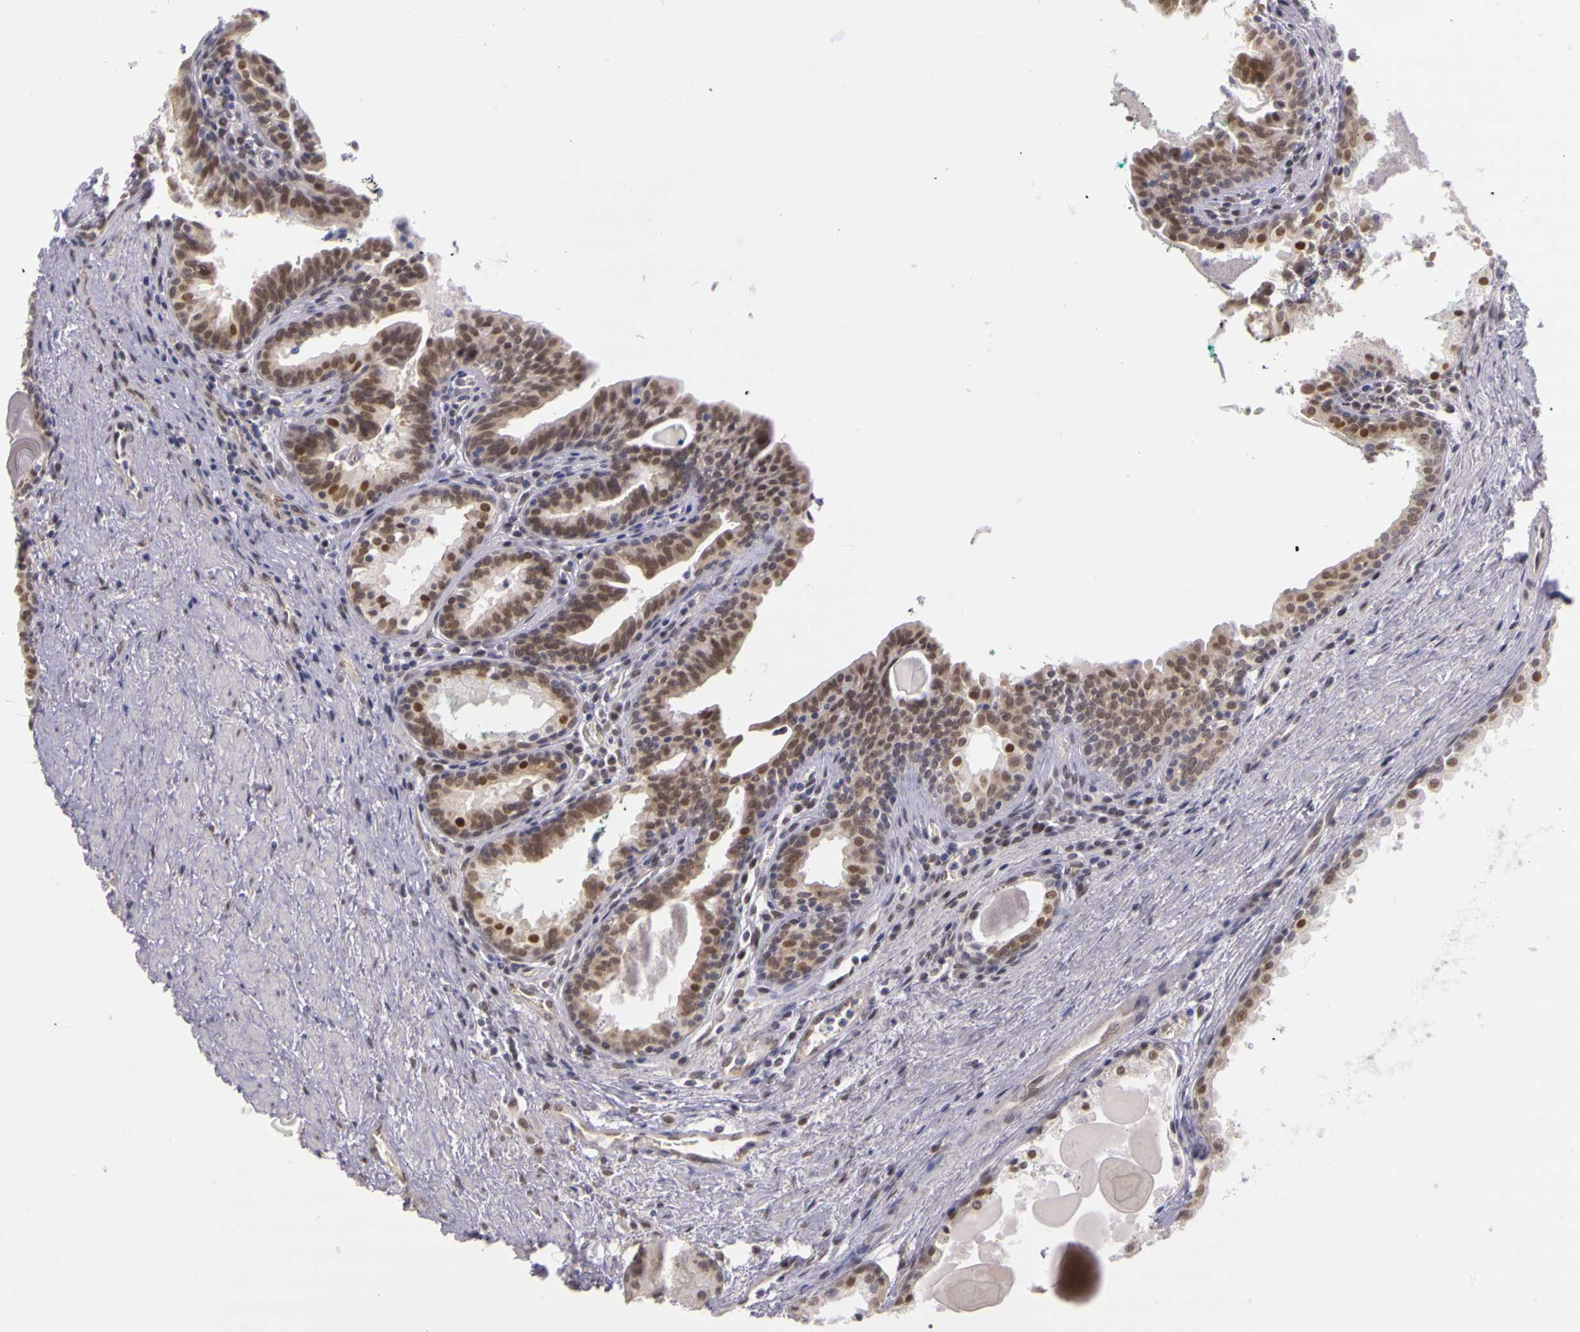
{"staining": {"intensity": "moderate", "quantity": ">75%", "location": "nuclear"}, "tissue": "prostate", "cell_type": "Glandular cells", "image_type": "normal", "snomed": [{"axis": "morphology", "description": "Normal tissue, NOS"}, {"axis": "topography", "description": "Prostate"}], "caption": "The histopathology image reveals immunohistochemical staining of benign prostate. There is moderate nuclear staining is appreciated in approximately >75% of glandular cells.", "gene": "WDR13", "patient": {"sex": "male", "age": 65}}